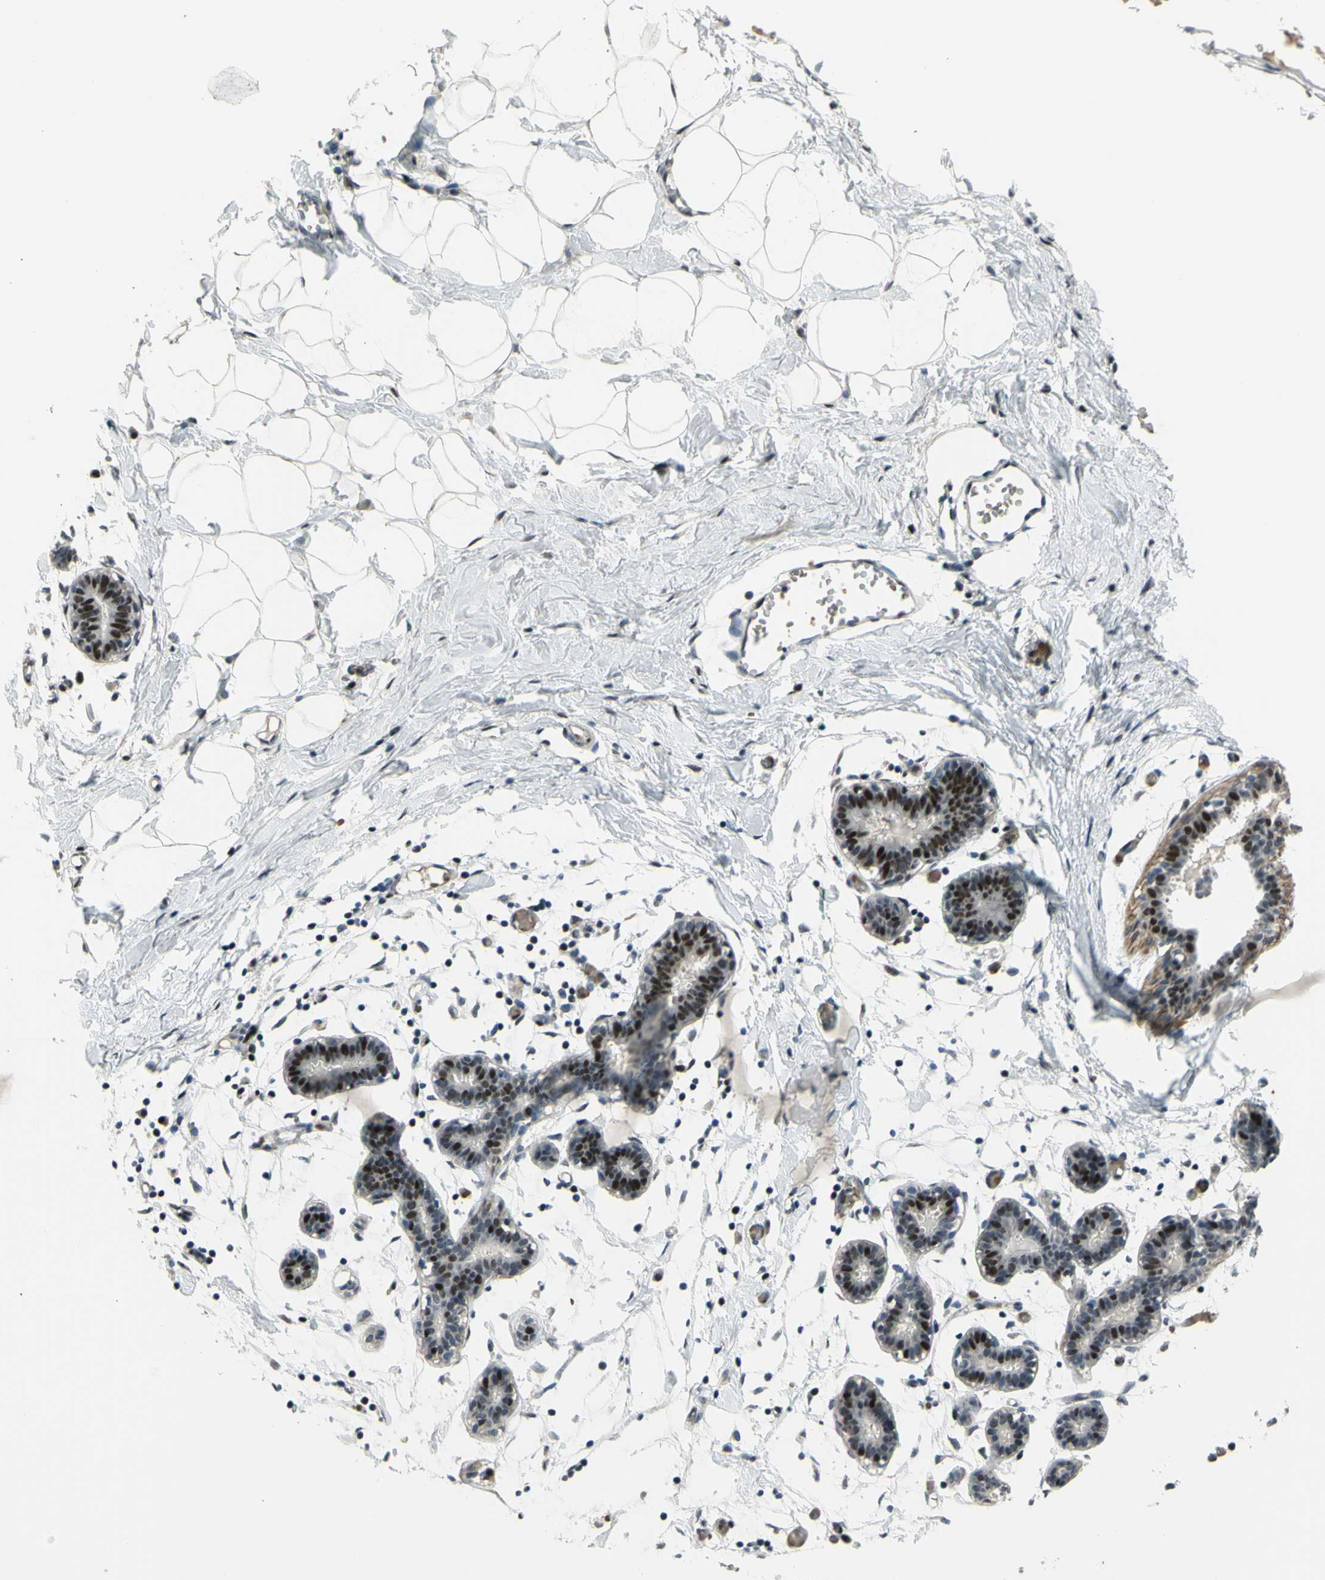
{"staining": {"intensity": "negative", "quantity": "none", "location": "none"}, "tissue": "breast", "cell_type": "Adipocytes", "image_type": "normal", "snomed": [{"axis": "morphology", "description": "Normal tissue, NOS"}, {"axis": "topography", "description": "Breast"}], "caption": "An immunohistochemistry histopathology image of benign breast is shown. There is no staining in adipocytes of breast. Nuclei are stained in blue.", "gene": "ZNF184", "patient": {"sex": "female", "age": 27}}